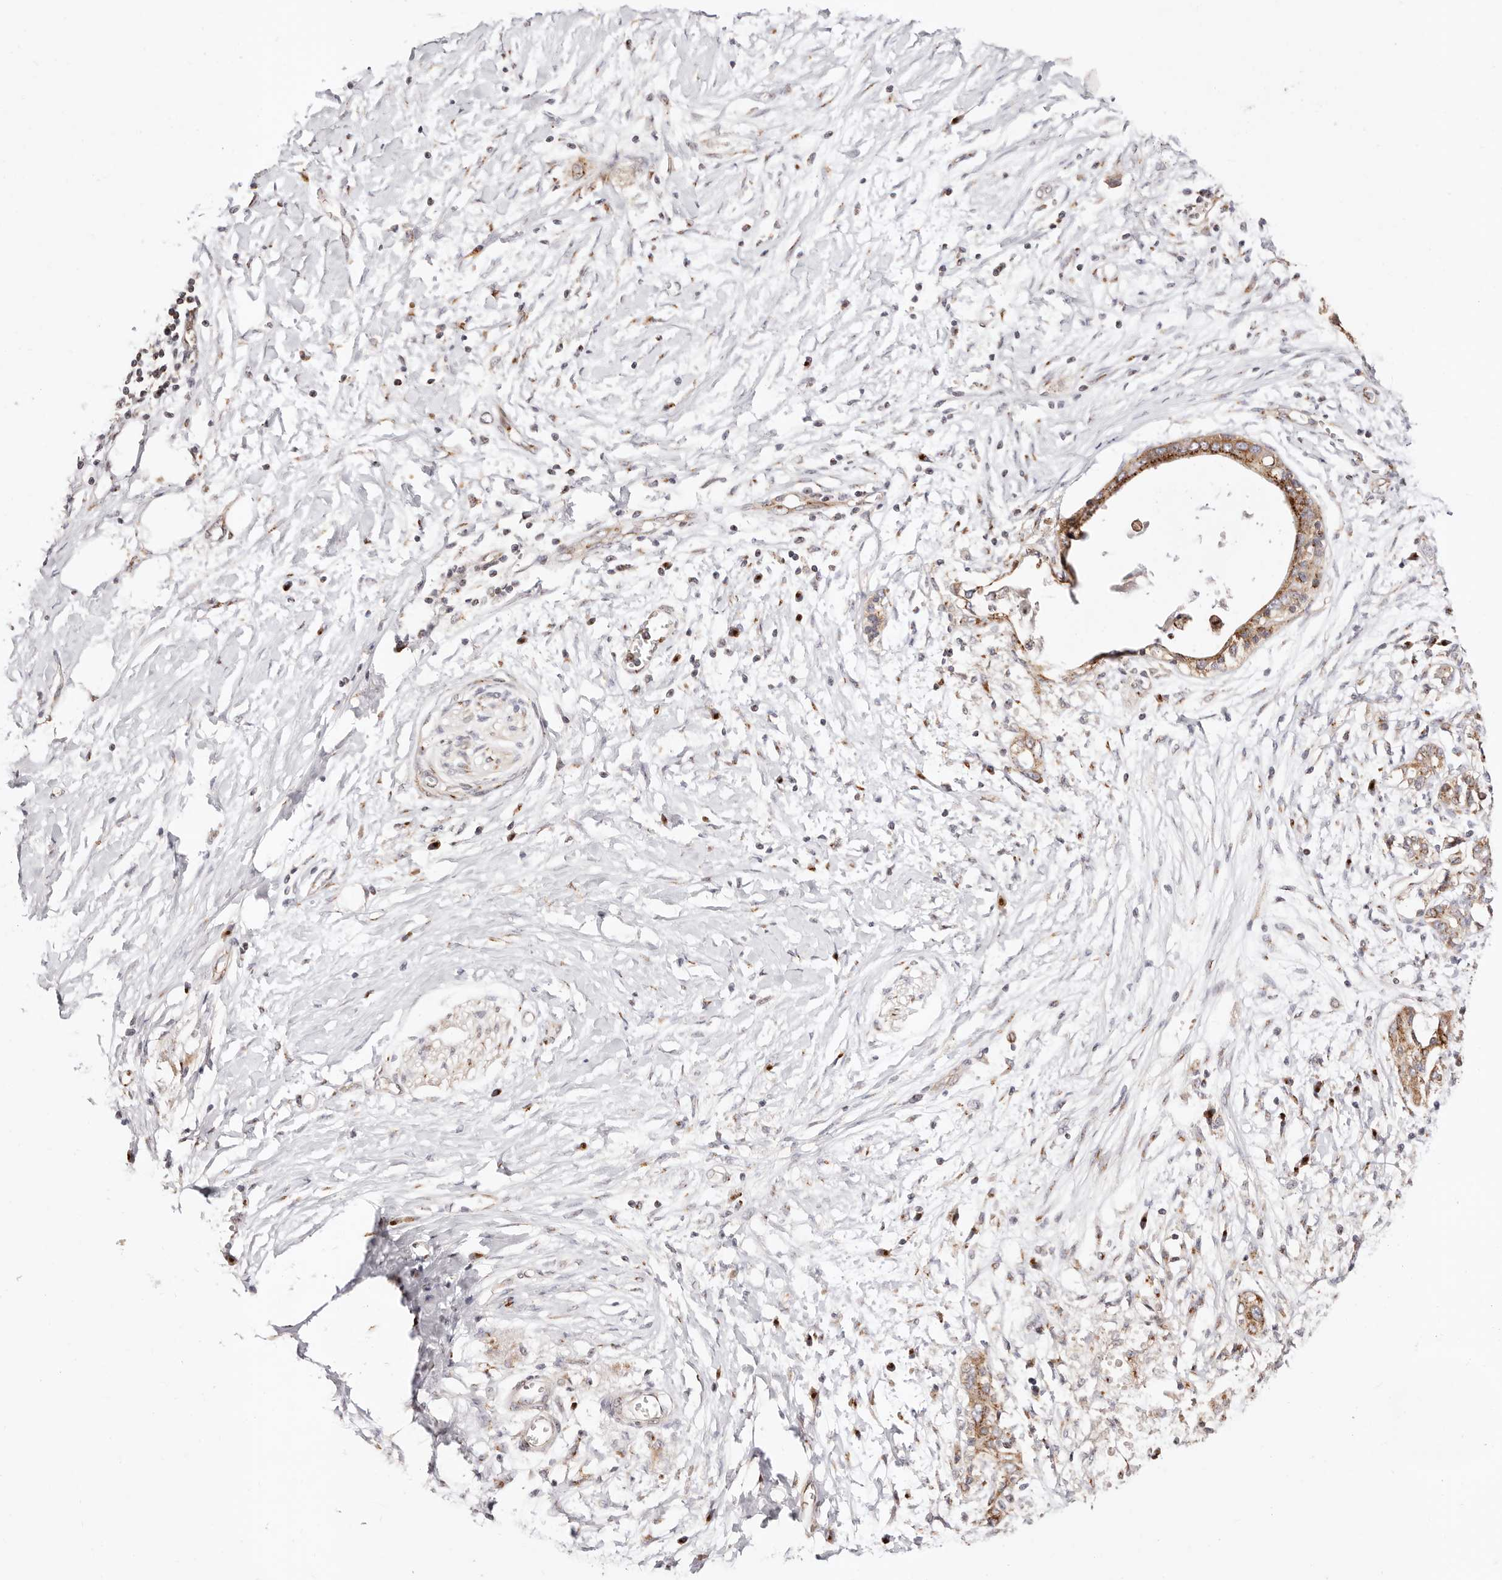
{"staining": {"intensity": "moderate", "quantity": ">75%", "location": "cytoplasmic/membranous"}, "tissue": "pancreatic cancer", "cell_type": "Tumor cells", "image_type": "cancer", "snomed": [{"axis": "morphology", "description": "Normal tissue, NOS"}, {"axis": "morphology", "description": "Adenocarcinoma, NOS"}, {"axis": "topography", "description": "Pancreas"}, {"axis": "topography", "description": "Peripheral nerve tissue"}], "caption": "This micrograph exhibits immunohistochemistry (IHC) staining of adenocarcinoma (pancreatic), with medium moderate cytoplasmic/membranous positivity in about >75% of tumor cells.", "gene": "MAPK6", "patient": {"sex": "male", "age": 59}}